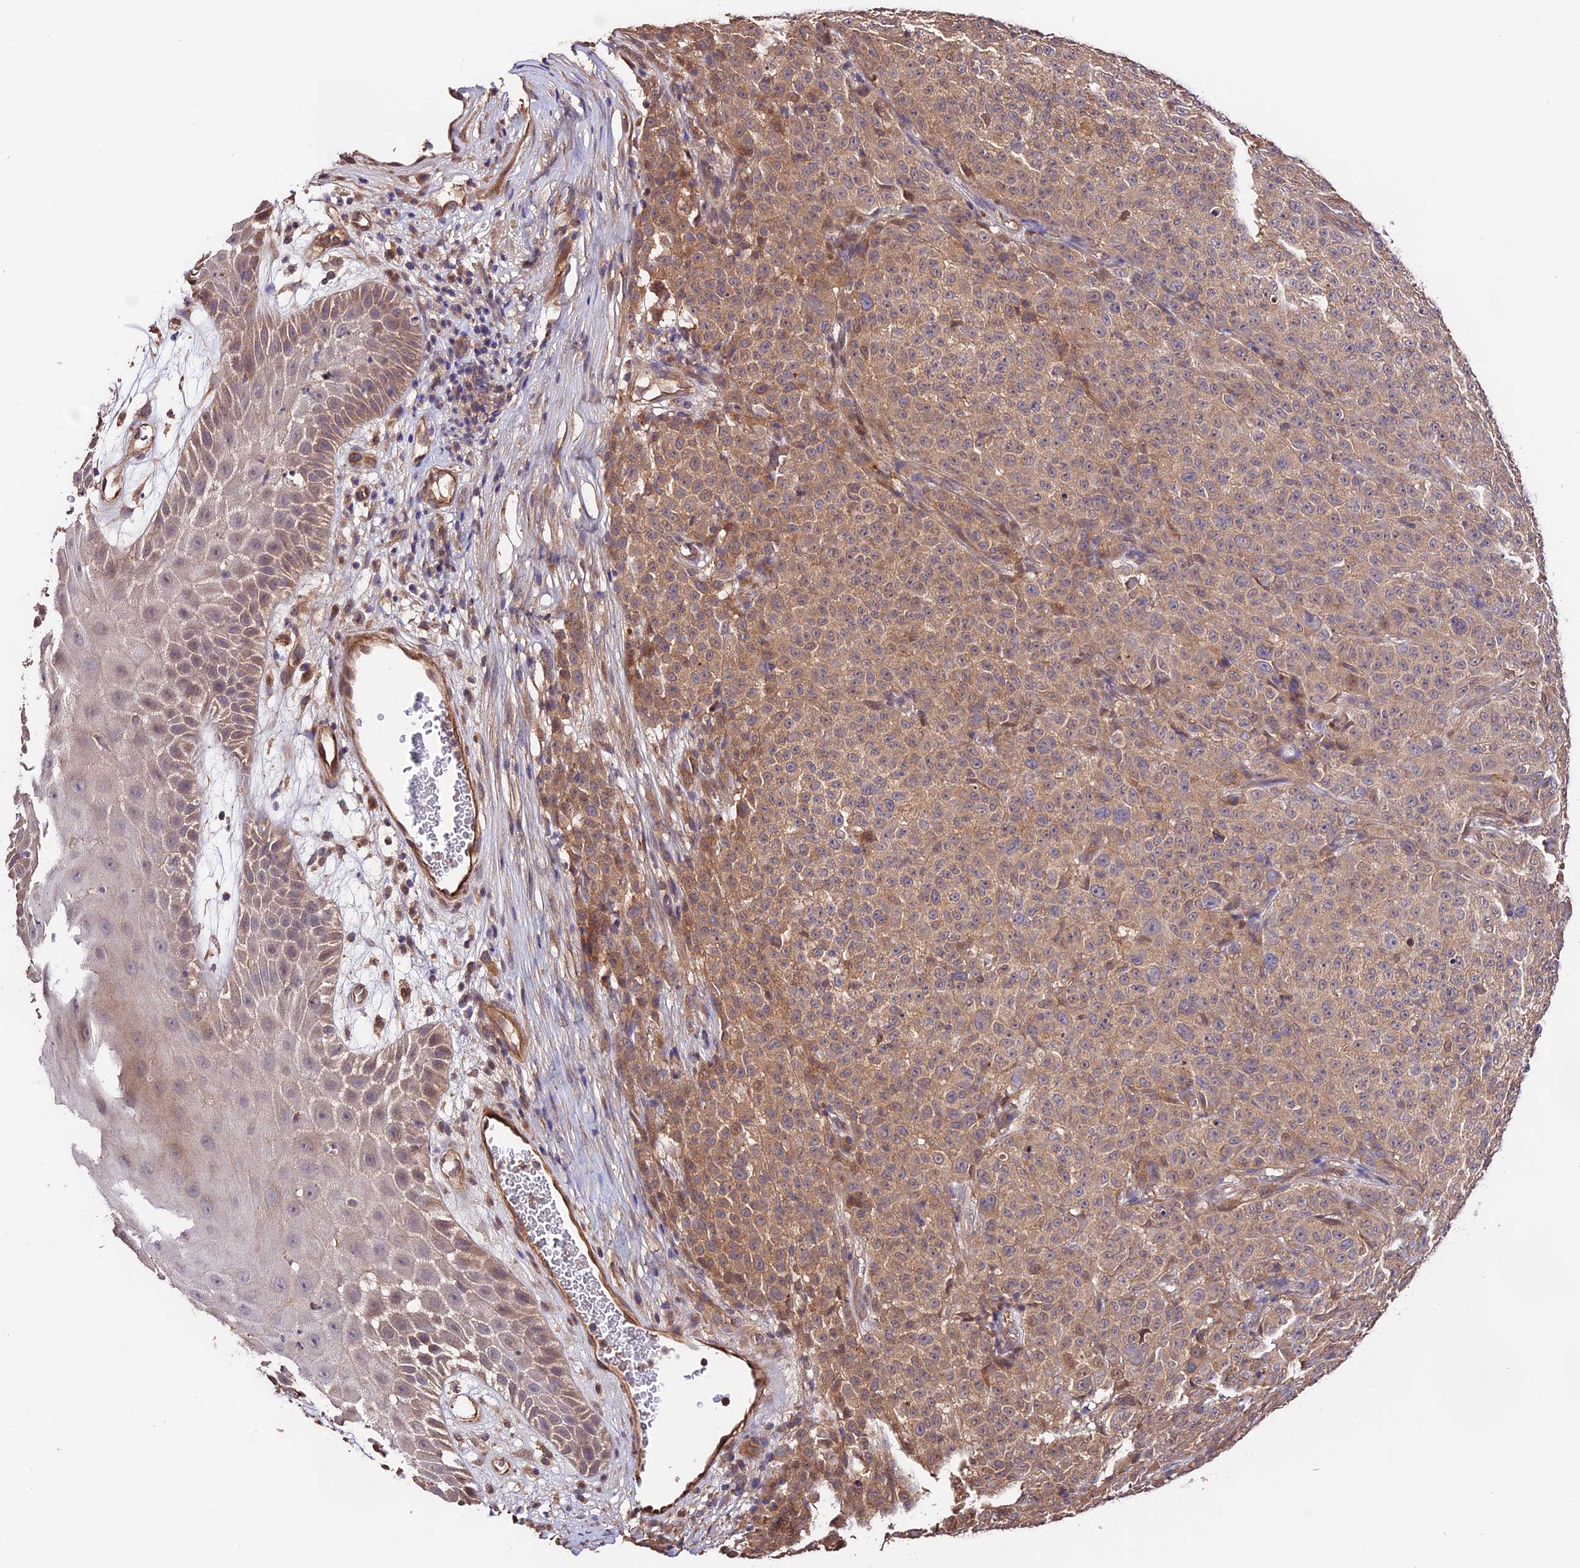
{"staining": {"intensity": "weak", "quantity": ">75%", "location": "cytoplasmic/membranous"}, "tissue": "melanoma", "cell_type": "Tumor cells", "image_type": "cancer", "snomed": [{"axis": "morphology", "description": "Malignant melanoma, NOS"}, {"axis": "topography", "description": "Skin"}], "caption": "Tumor cells display weak cytoplasmic/membranous expression in about >75% of cells in malignant melanoma. The protein of interest is stained brown, and the nuclei are stained in blue (DAB IHC with brightfield microscopy, high magnification).", "gene": "CES3", "patient": {"sex": "female", "age": 82}}